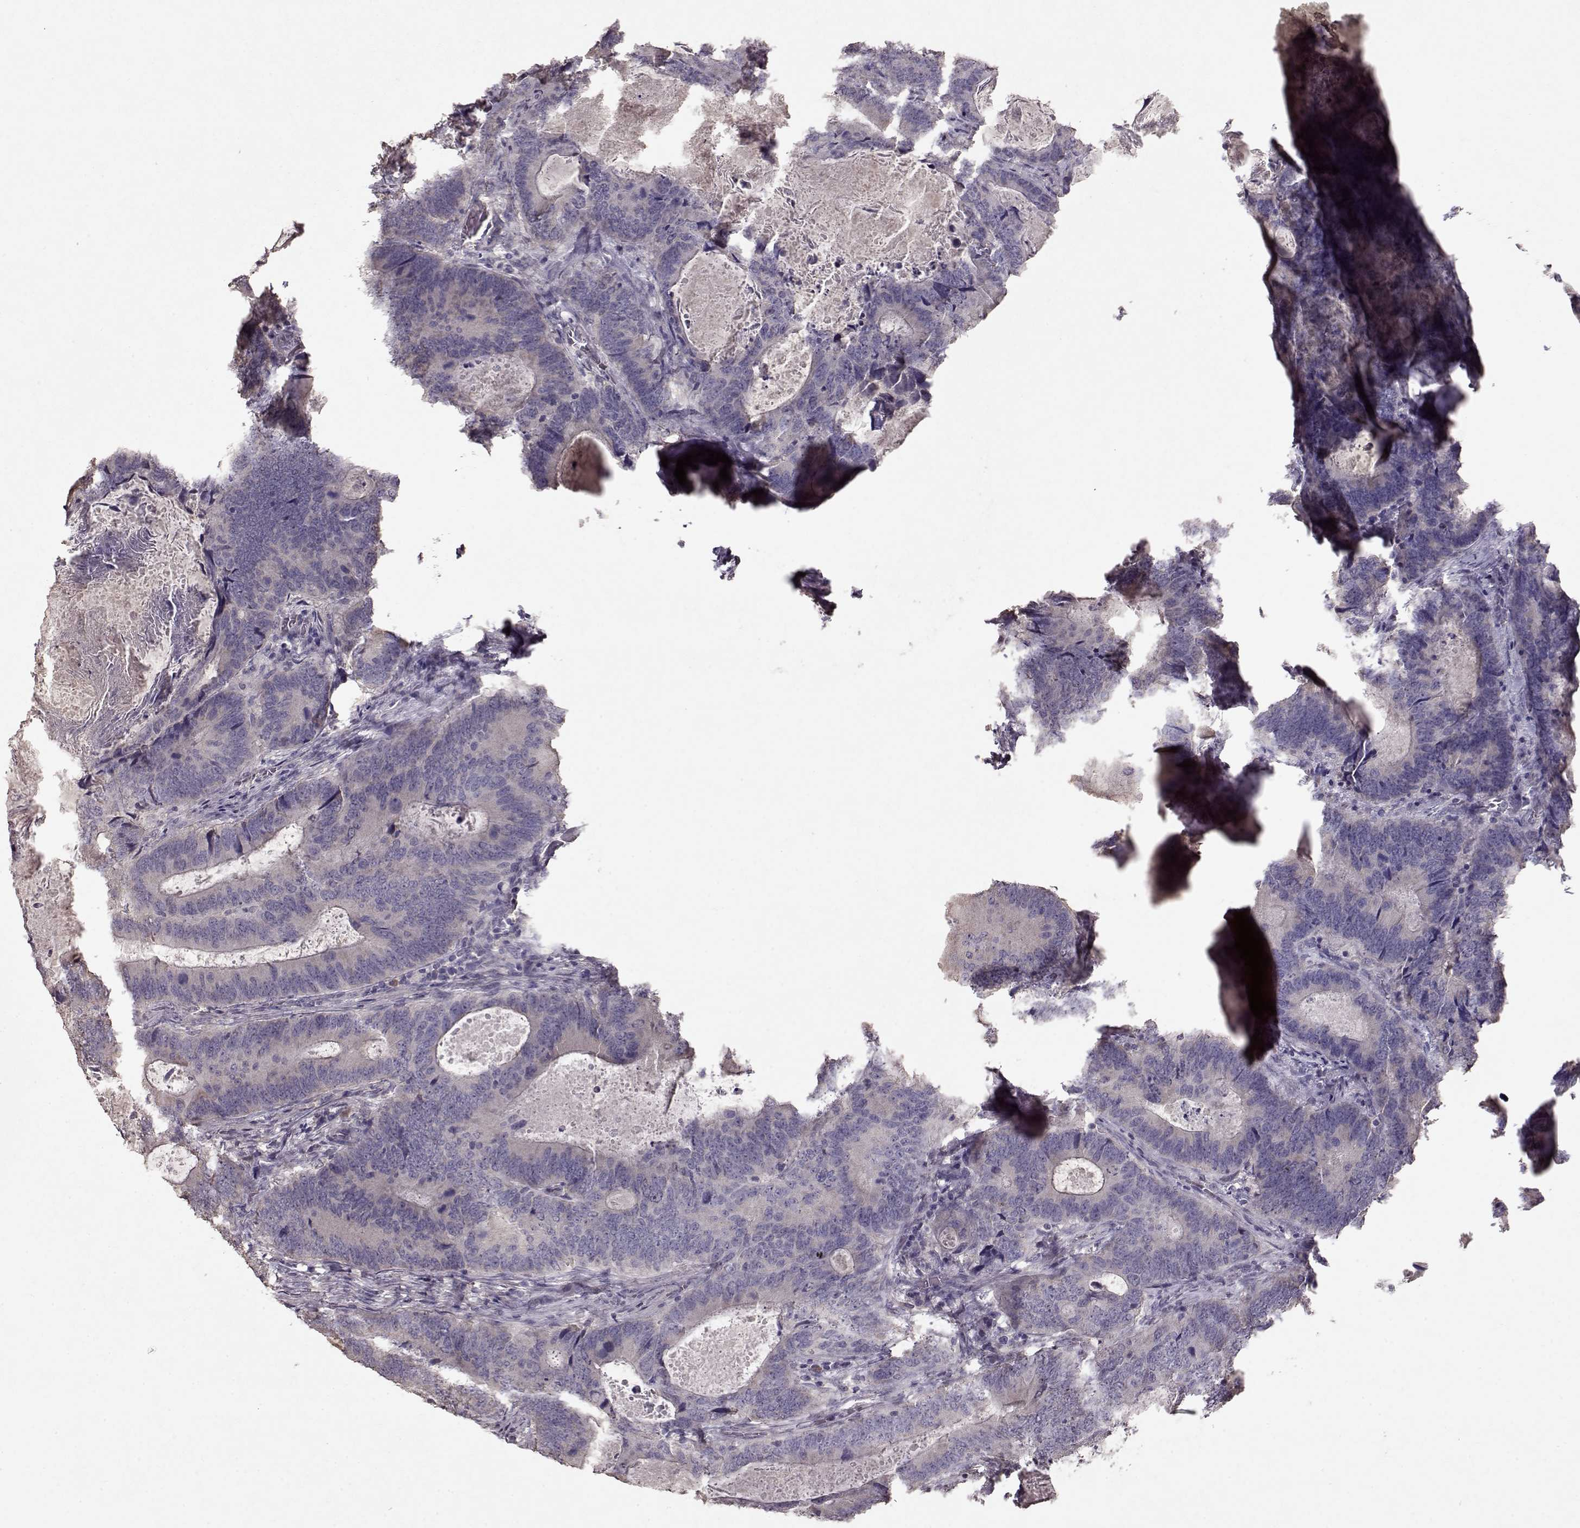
{"staining": {"intensity": "negative", "quantity": "none", "location": "none"}, "tissue": "colorectal cancer", "cell_type": "Tumor cells", "image_type": "cancer", "snomed": [{"axis": "morphology", "description": "Adenocarcinoma, NOS"}, {"axis": "topography", "description": "Colon"}], "caption": "This photomicrograph is of colorectal cancer stained with IHC to label a protein in brown with the nuclei are counter-stained blue. There is no expression in tumor cells.", "gene": "PMCH", "patient": {"sex": "female", "age": 82}}